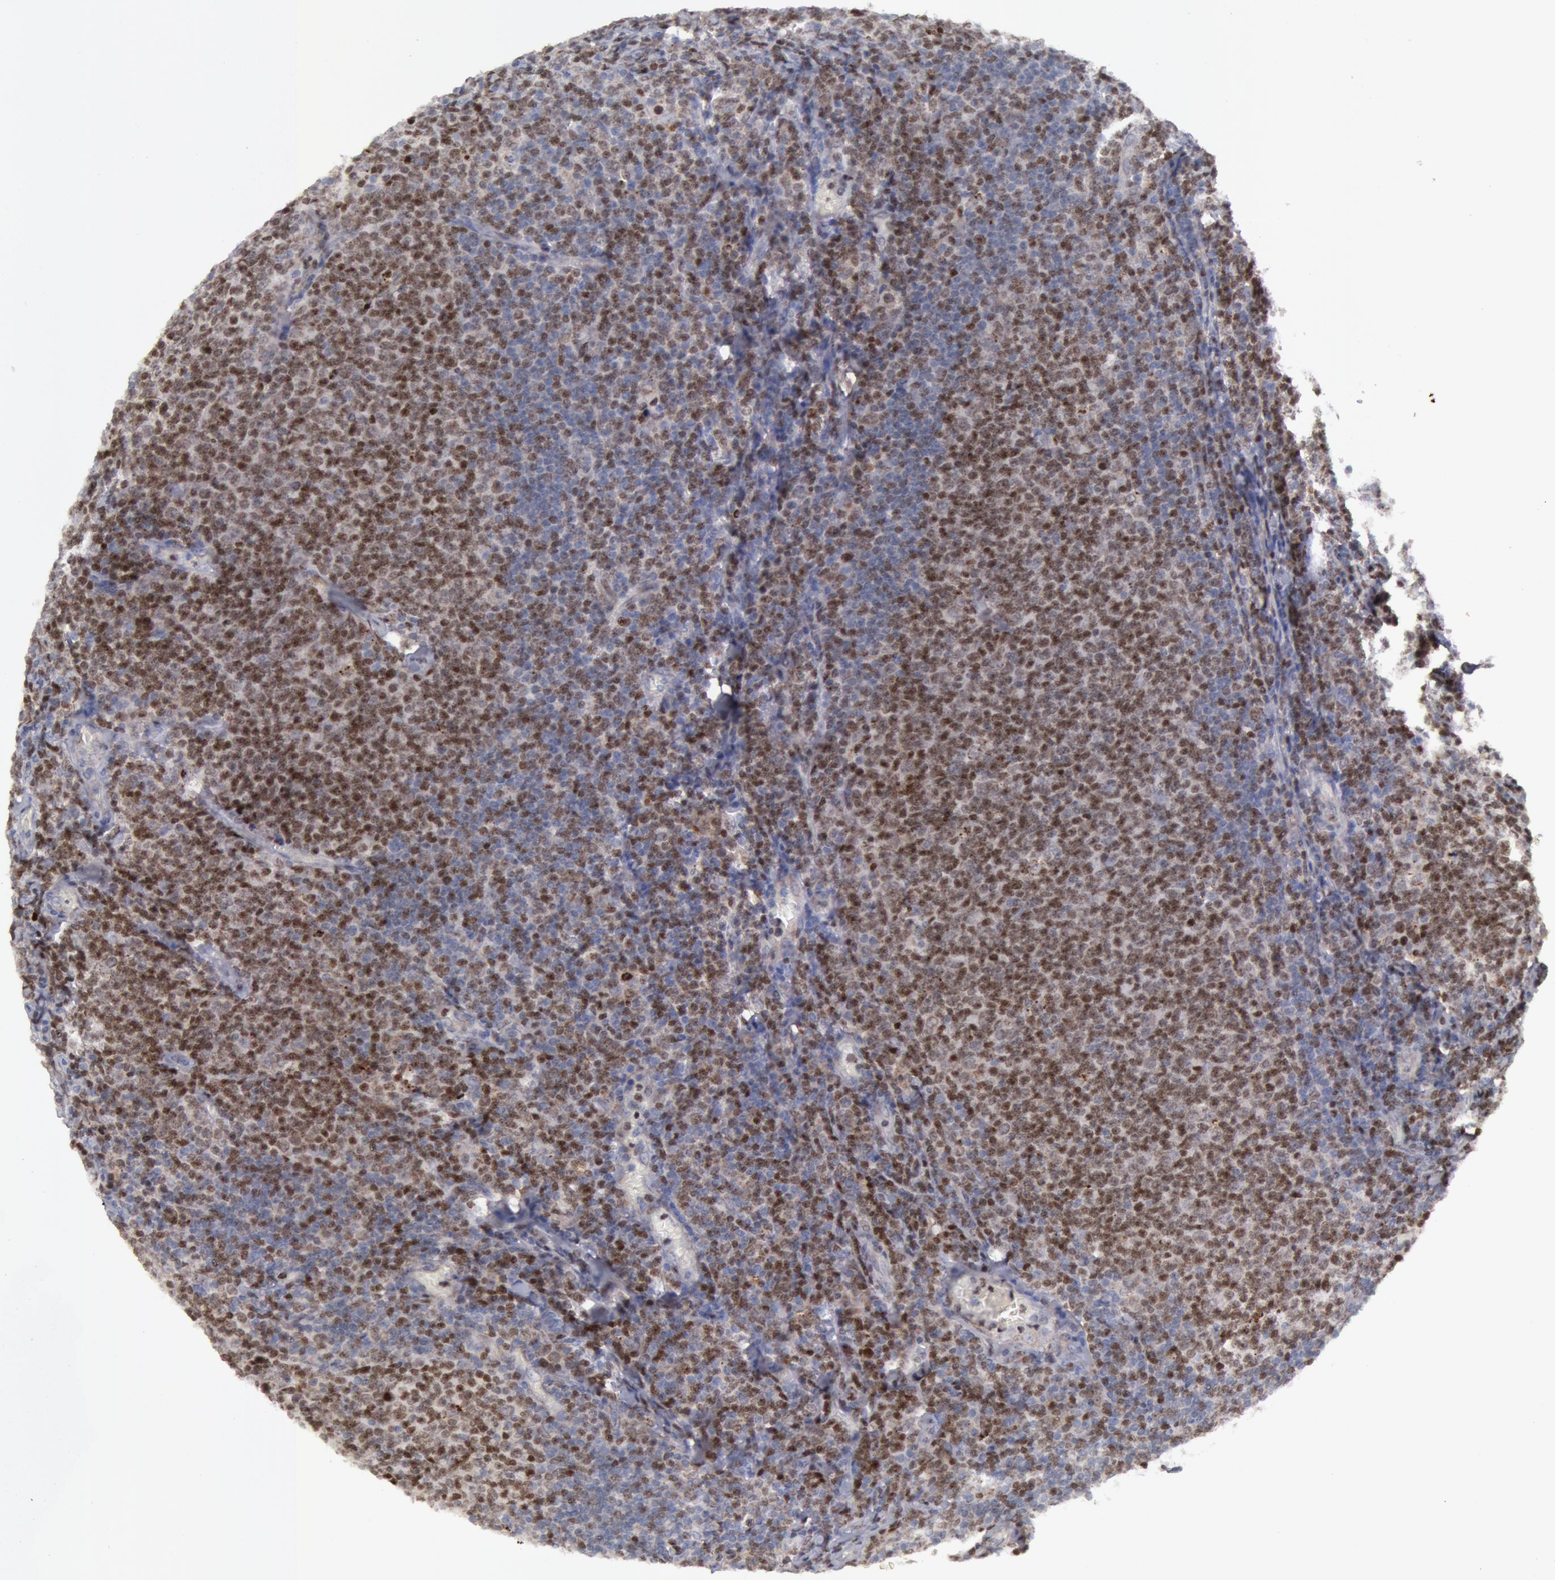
{"staining": {"intensity": "weak", "quantity": "25%-75%", "location": "nuclear"}, "tissue": "lymphoma", "cell_type": "Tumor cells", "image_type": "cancer", "snomed": [{"axis": "morphology", "description": "Malignant lymphoma, non-Hodgkin's type, Low grade"}, {"axis": "topography", "description": "Lymph node"}], "caption": "A brown stain highlights weak nuclear staining of a protein in lymphoma tumor cells.", "gene": "ERBB2", "patient": {"sex": "male", "age": 74}}